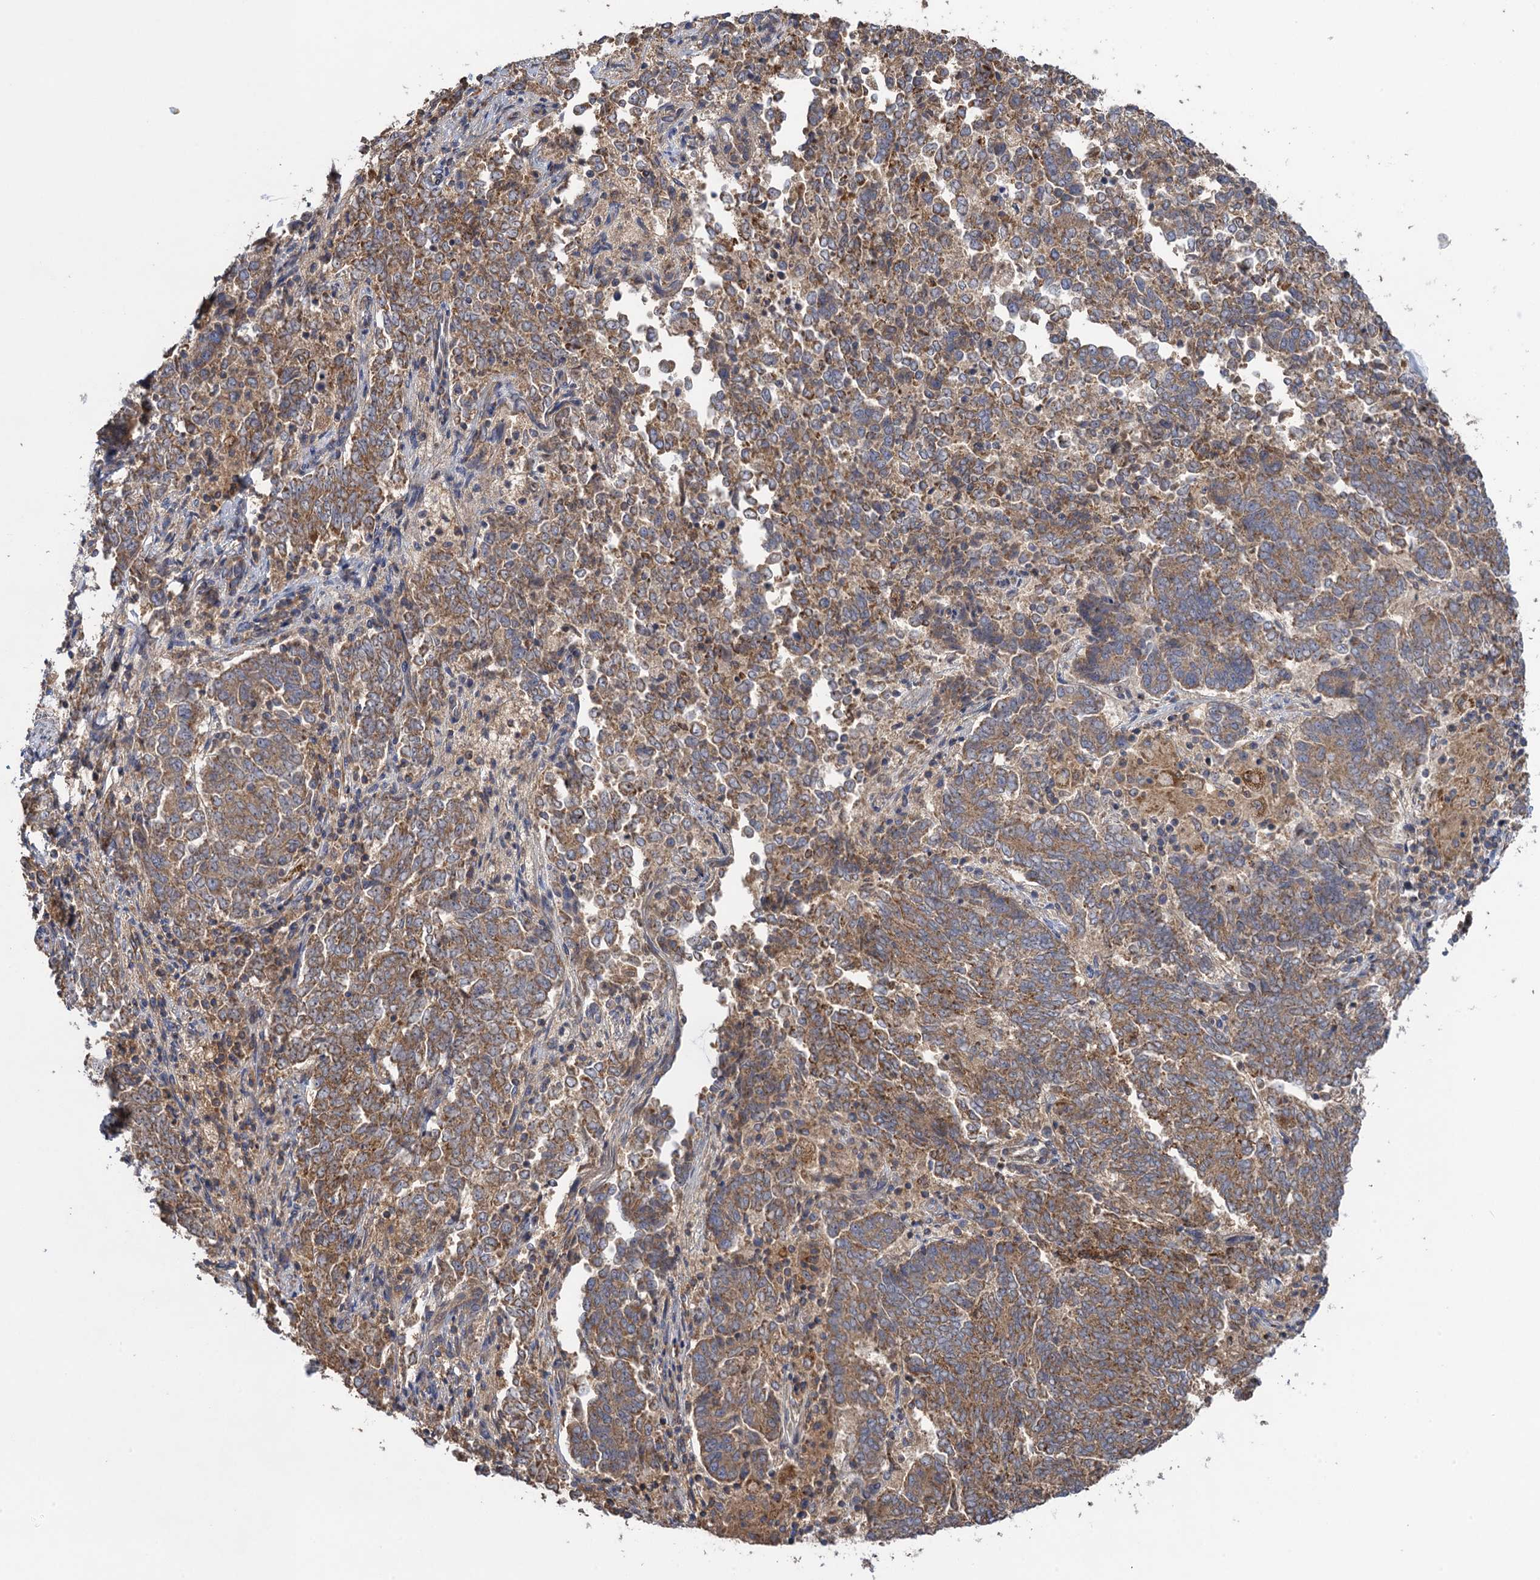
{"staining": {"intensity": "moderate", "quantity": ">75%", "location": "cytoplasmic/membranous"}, "tissue": "endometrial cancer", "cell_type": "Tumor cells", "image_type": "cancer", "snomed": [{"axis": "morphology", "description": "Adenocarcinoma, NOS"}, {"axis": "topography", "description": "Endometrium"}], "caption": "Protein staining of endometrial adenocarcinoma tissue demonstrates moderate cytoplasmic/membranous staining in approximately >75% of tumor cells. (DAB IHC, brown staining for protein, blue staining for nuclei).", "gene": "WDR88", "patient": {"sex": "female", "age": 80}}